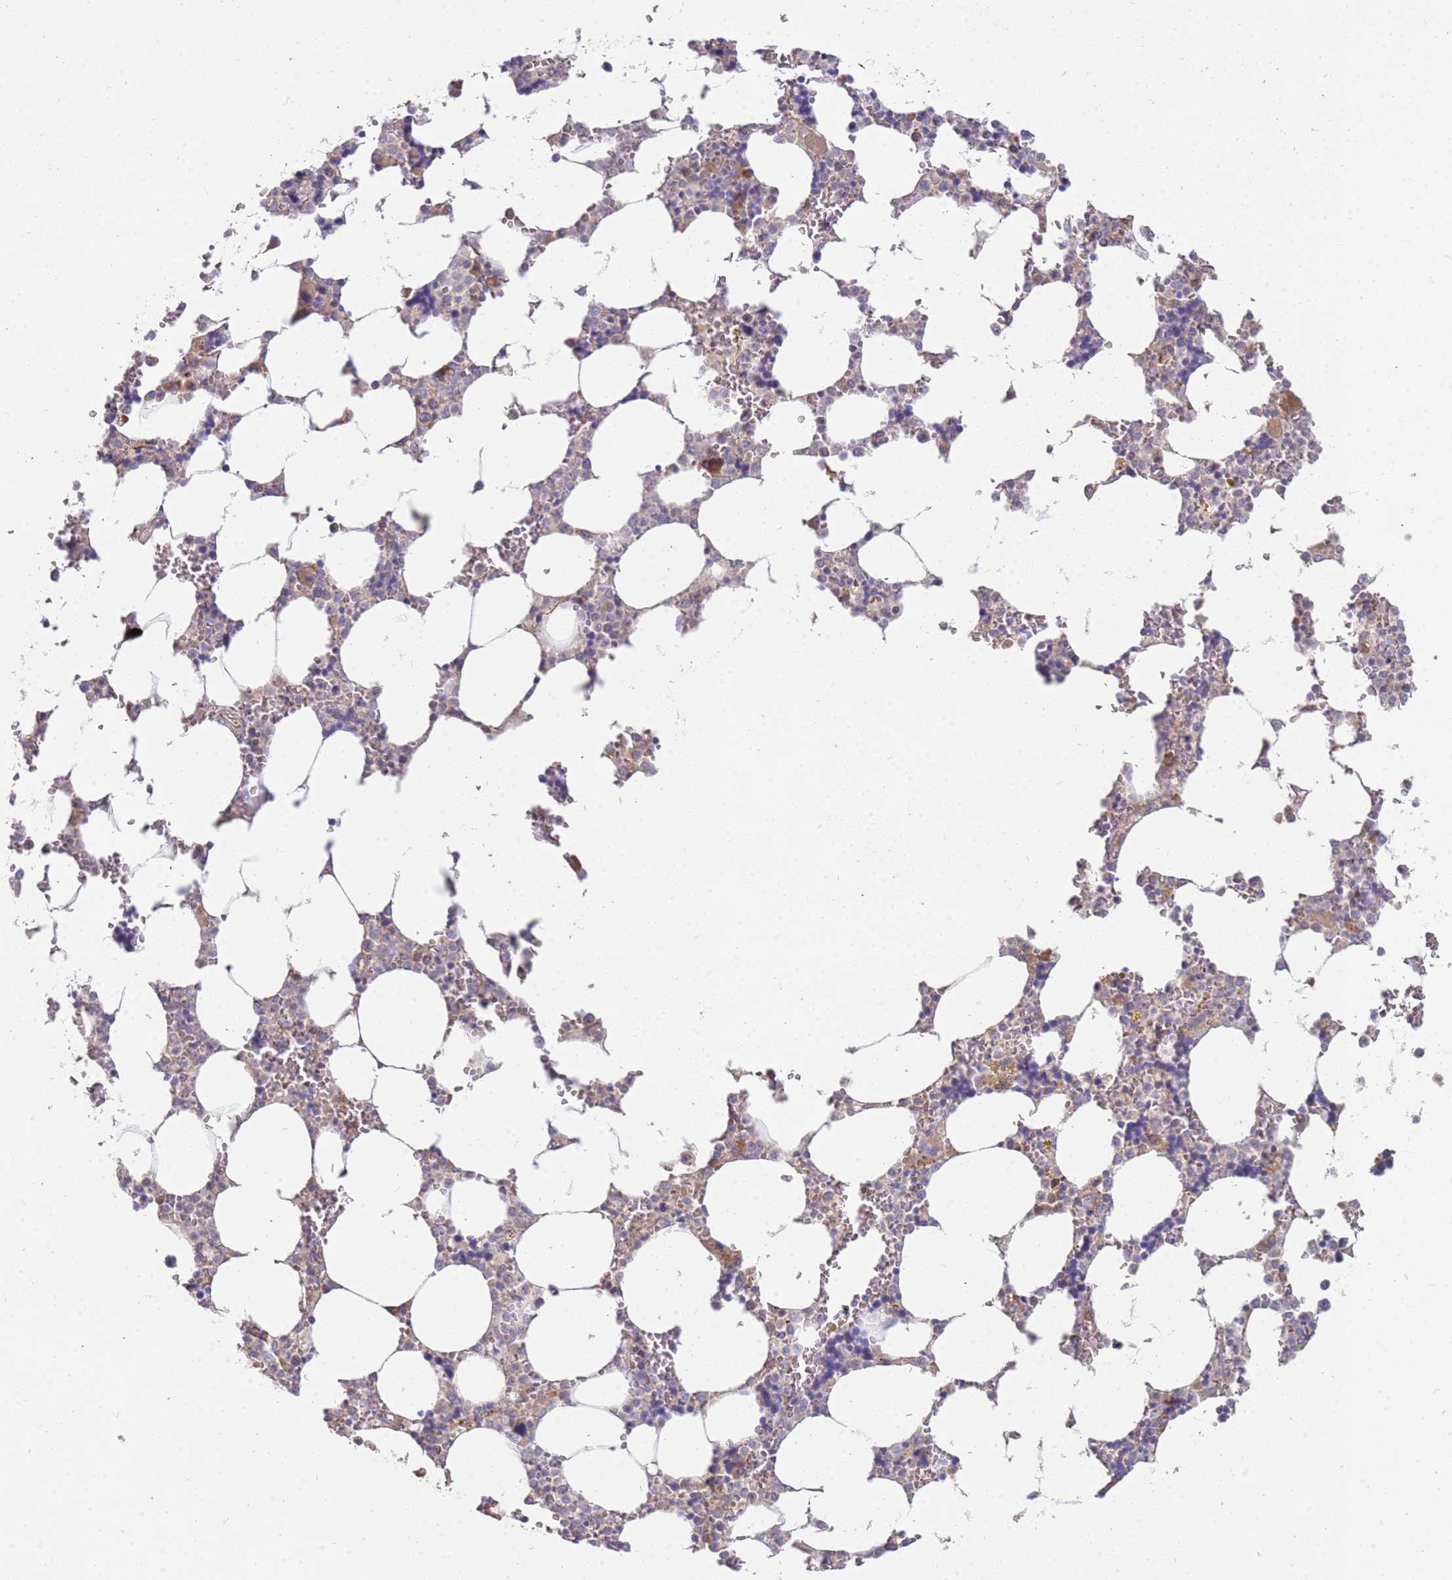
{"staining": {"intensity": "weak", "quantity": "<25%", "location": "cytoplasmic/membranous"}, "tissue": "bone marrow", "cell_type": "Hematopoietic cells", "image_type": "normal", "snomed": [{"axis": "morphology", "description": "Normal tissue, NOS"}, {"axis": "topography", "description": "Bone marrow"}], "caption": "Immunohistochemical staining of benign human bone marrow shows no significant staining in hematopoietic cells.", "gene": "NMUR2", "patient": {"sex": "male", "age": 64}}